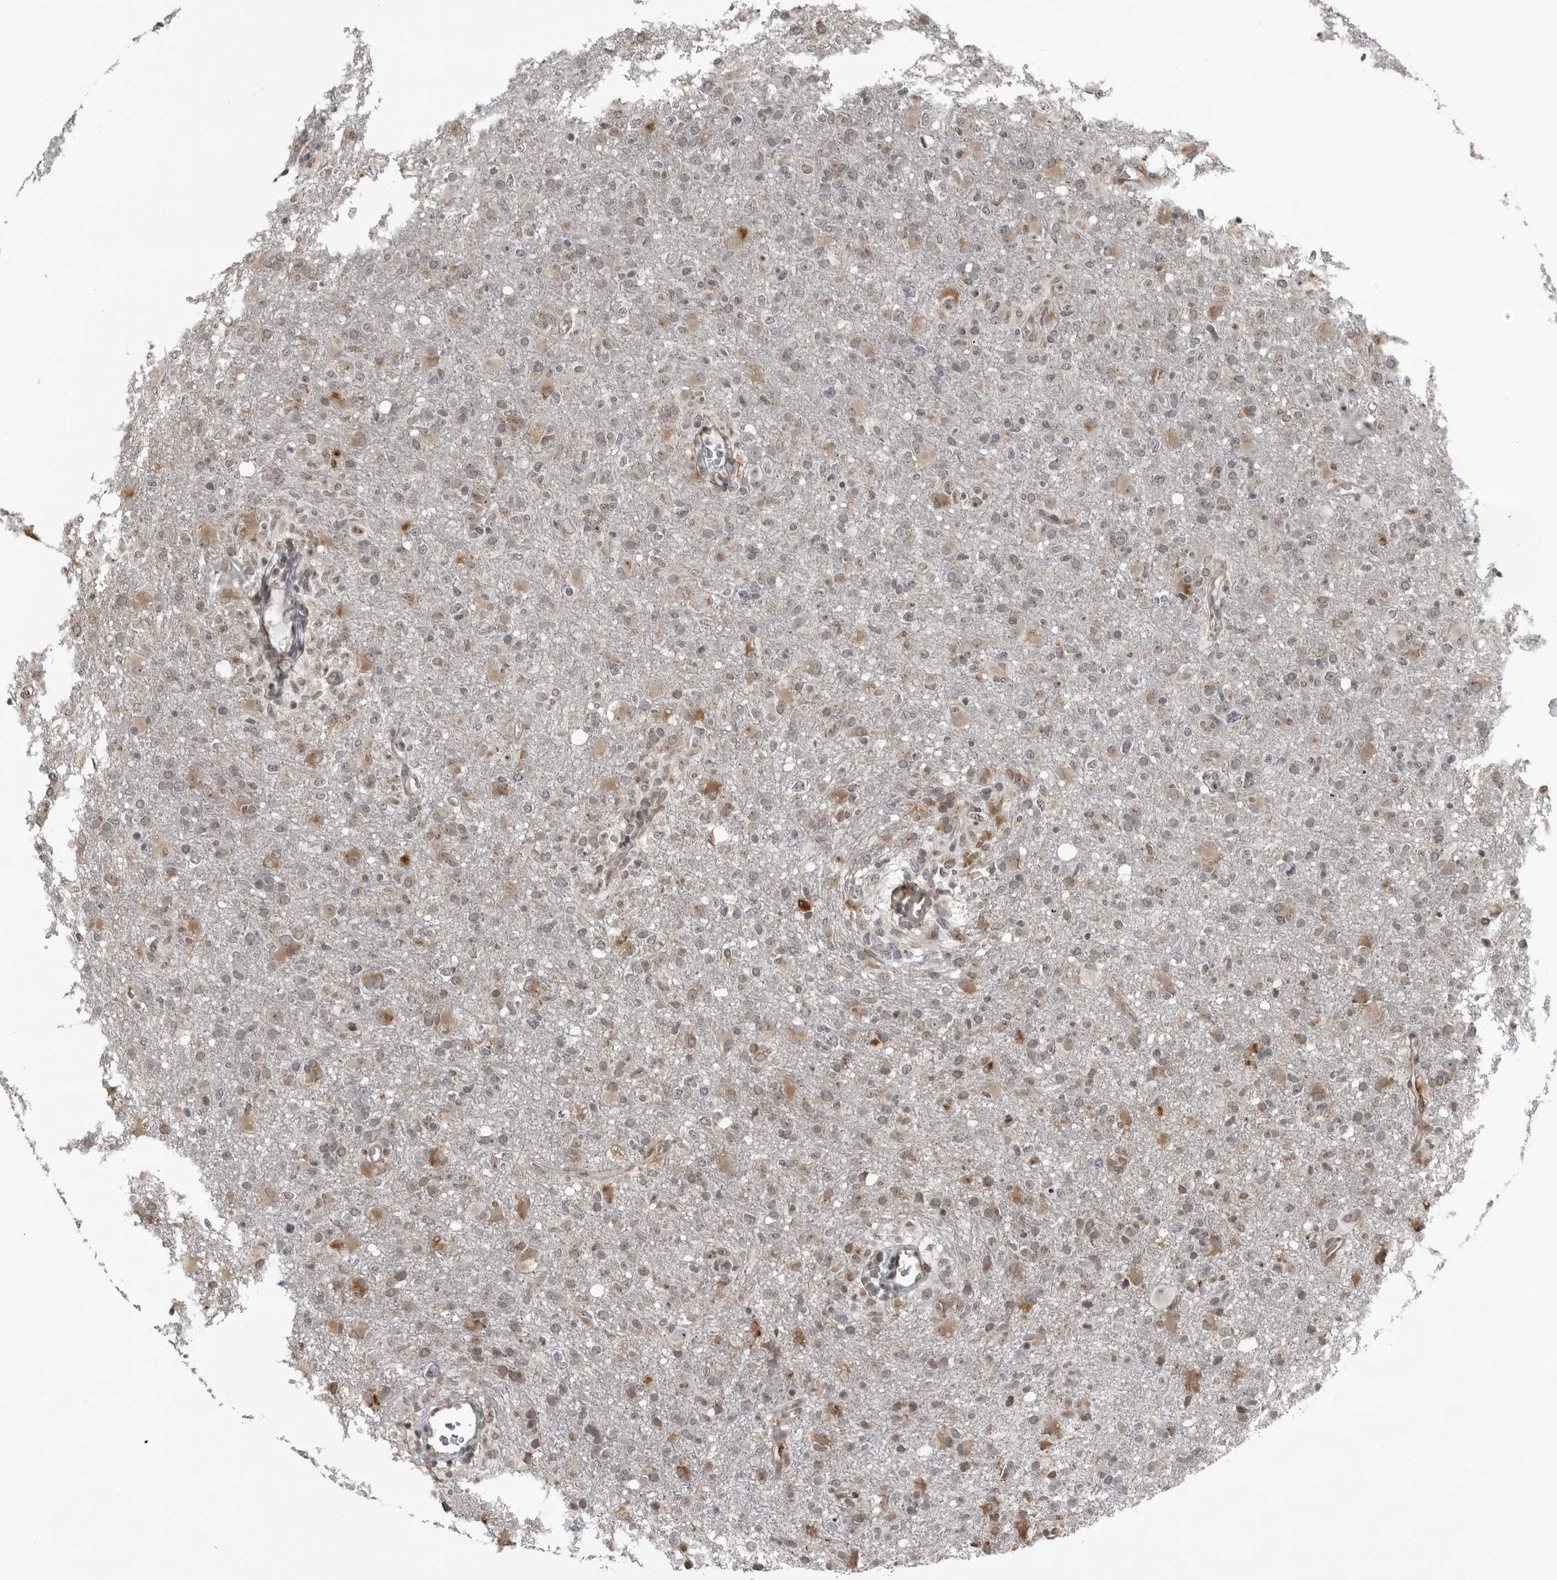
{"staining": {"intensity": "moderate", "quantity": "<25%", "location": "cytoplasmic/membranous"}, "tissue": "glioma", "cell_type": "Tumor cells", "image_type": "cancer", "snomed": [{"axis": "morphology", "description": "Glioma, malignant, High grade"}, {"axis": "topography", "description": "Brain"}], "caption": "DAB (3,3'-diaminobenzidine) immunohistochemical staining of human glioma demonstrates moderate cytoplasmic/membranous protein positivity in about <25% of tumor cells. (DAB (3,3'-diaminobenzidine) IHC with brightfield microscopy, high magnification).", "gene": "RTCA", "patient": {"sex": "female", "age": 57}}